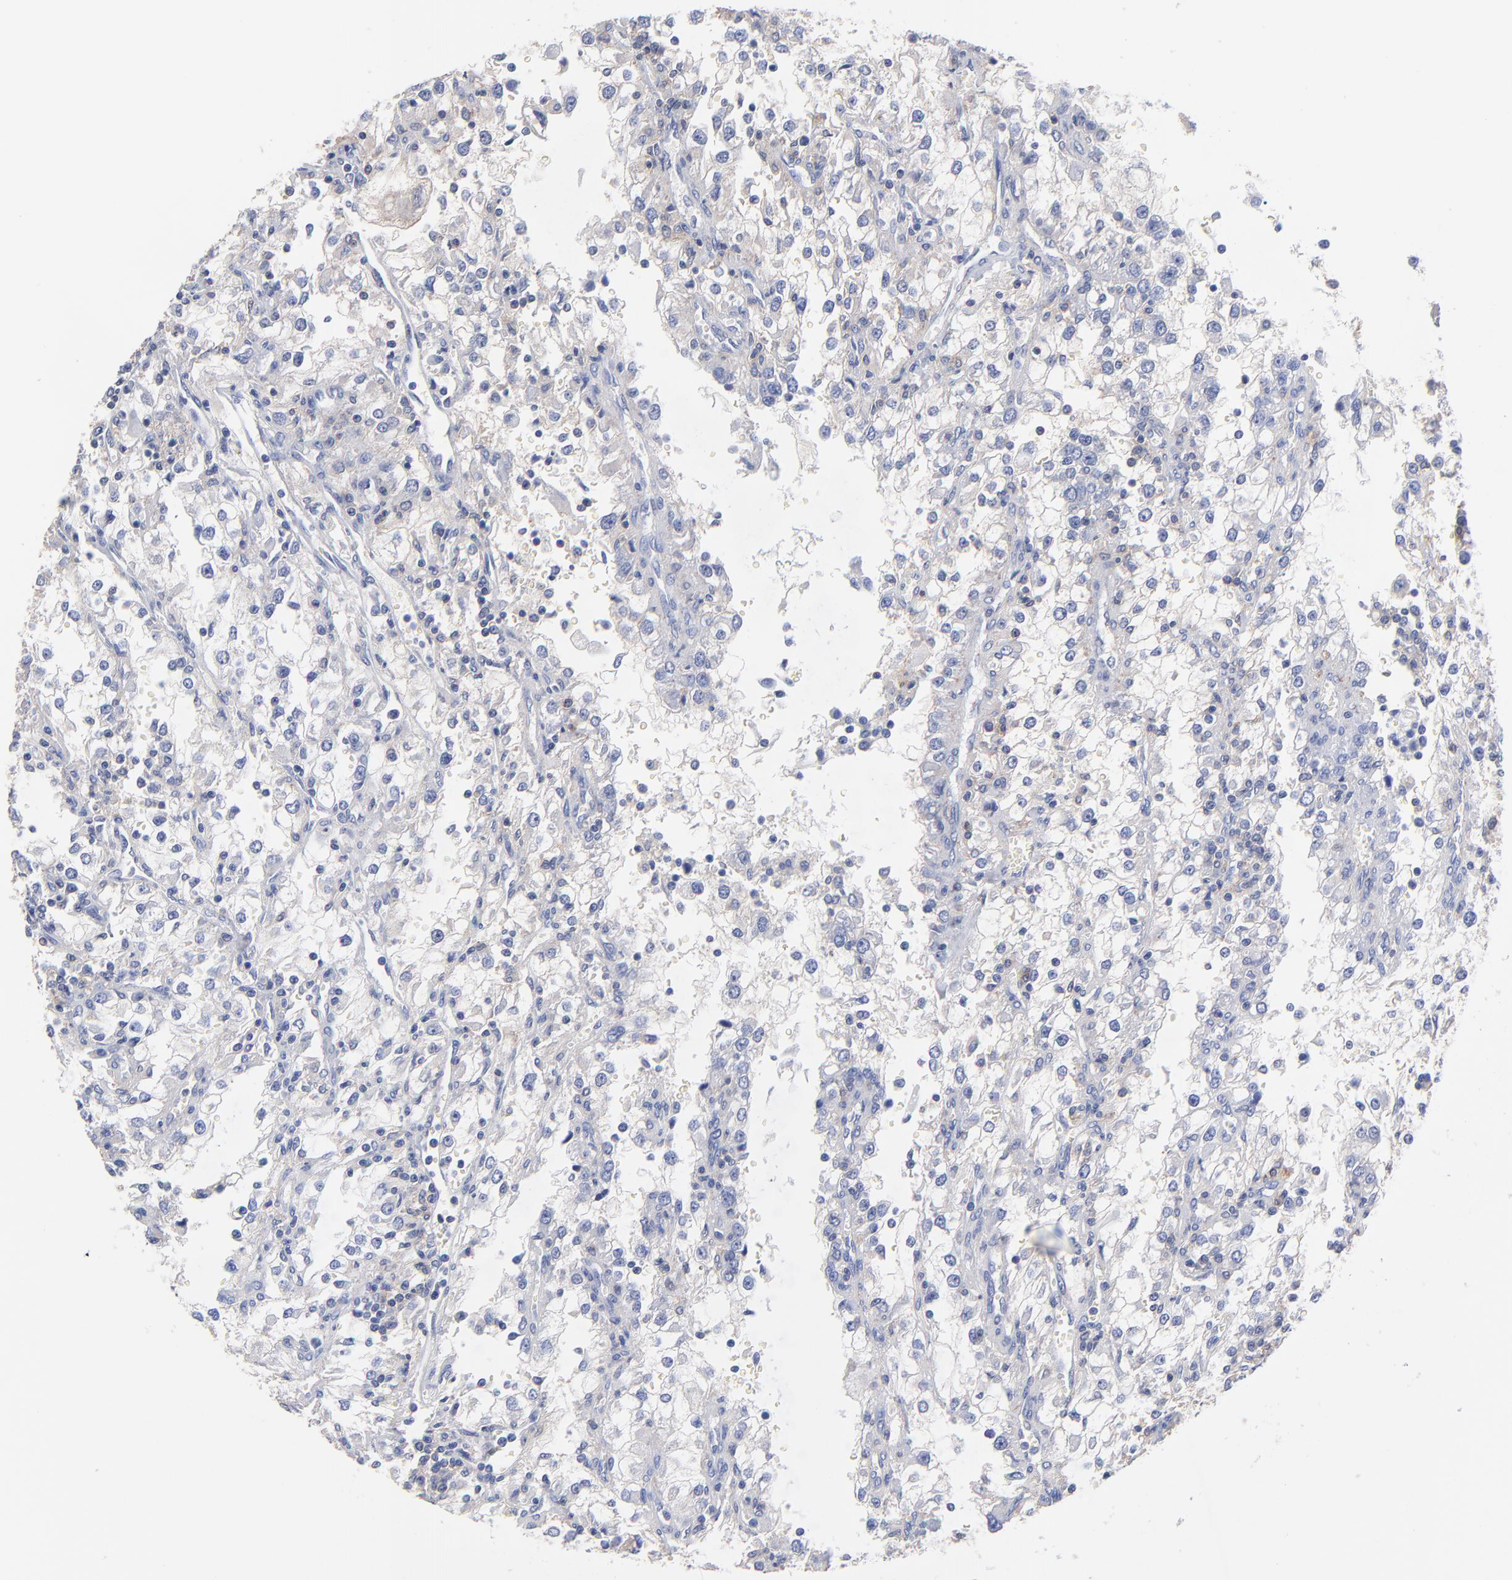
{"staining": {"intensity": "weak", "quantity": "25%-75%", "location": "cytoplasmic/membranous"}, "tissue": "renal cancer", "cell_type": "Tumor cells", "image_type": "cancer", "snomed": [{"axis": "morphology", "description": "Adenocarcinoma, NOS"}, {"axis": "topography", "description": "Kidney"}], "caption": "IHC of renal adenocarcinoma reveals low levels of weak cytoplasmic/membranous positivity in approximately 25%-75% of tumor cells.", "gene": "ASL", "patient": {"sex": "female", "age": 52}}